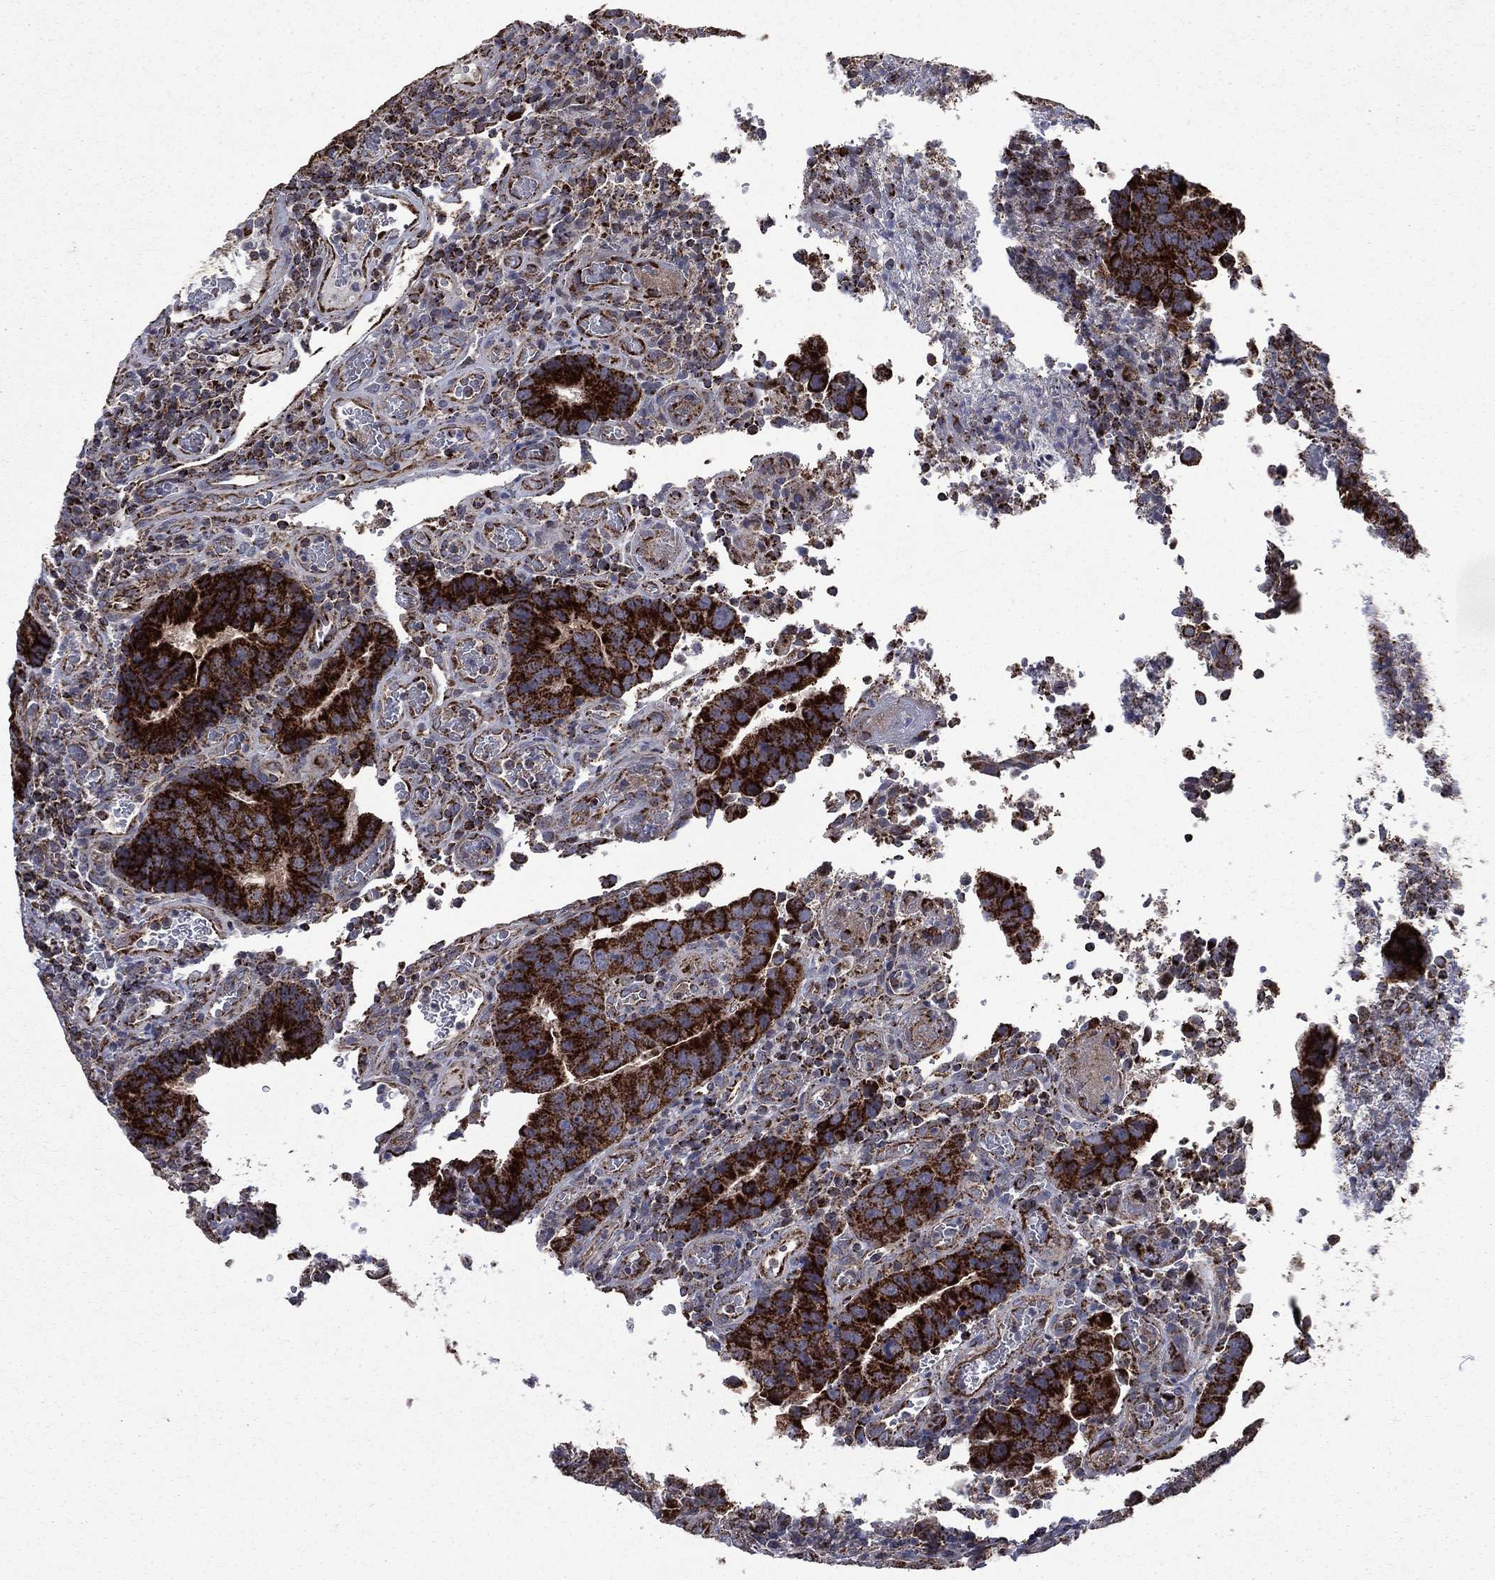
{"staining": {"intensity": "strong", "quantity": ">75%", "location": "cytoplasmic/membranous"}, "tissue": "colorectal cancer", "cell_type": "Tumor cells", "image_type": "cancer", "snomed": [{"axis": "morphology", "description": "Adenocarcinoma, NOS"}, {"axis": "topography", "description": "Colon"}], "caption": "IHC of human colorectal adenocarcinoma shows high levels of strong cytoplasmic/membranous staining in approximately >75% of tumor cells.", "gene": "GOT2", "patient": {"sex": "female", "age": 56}}